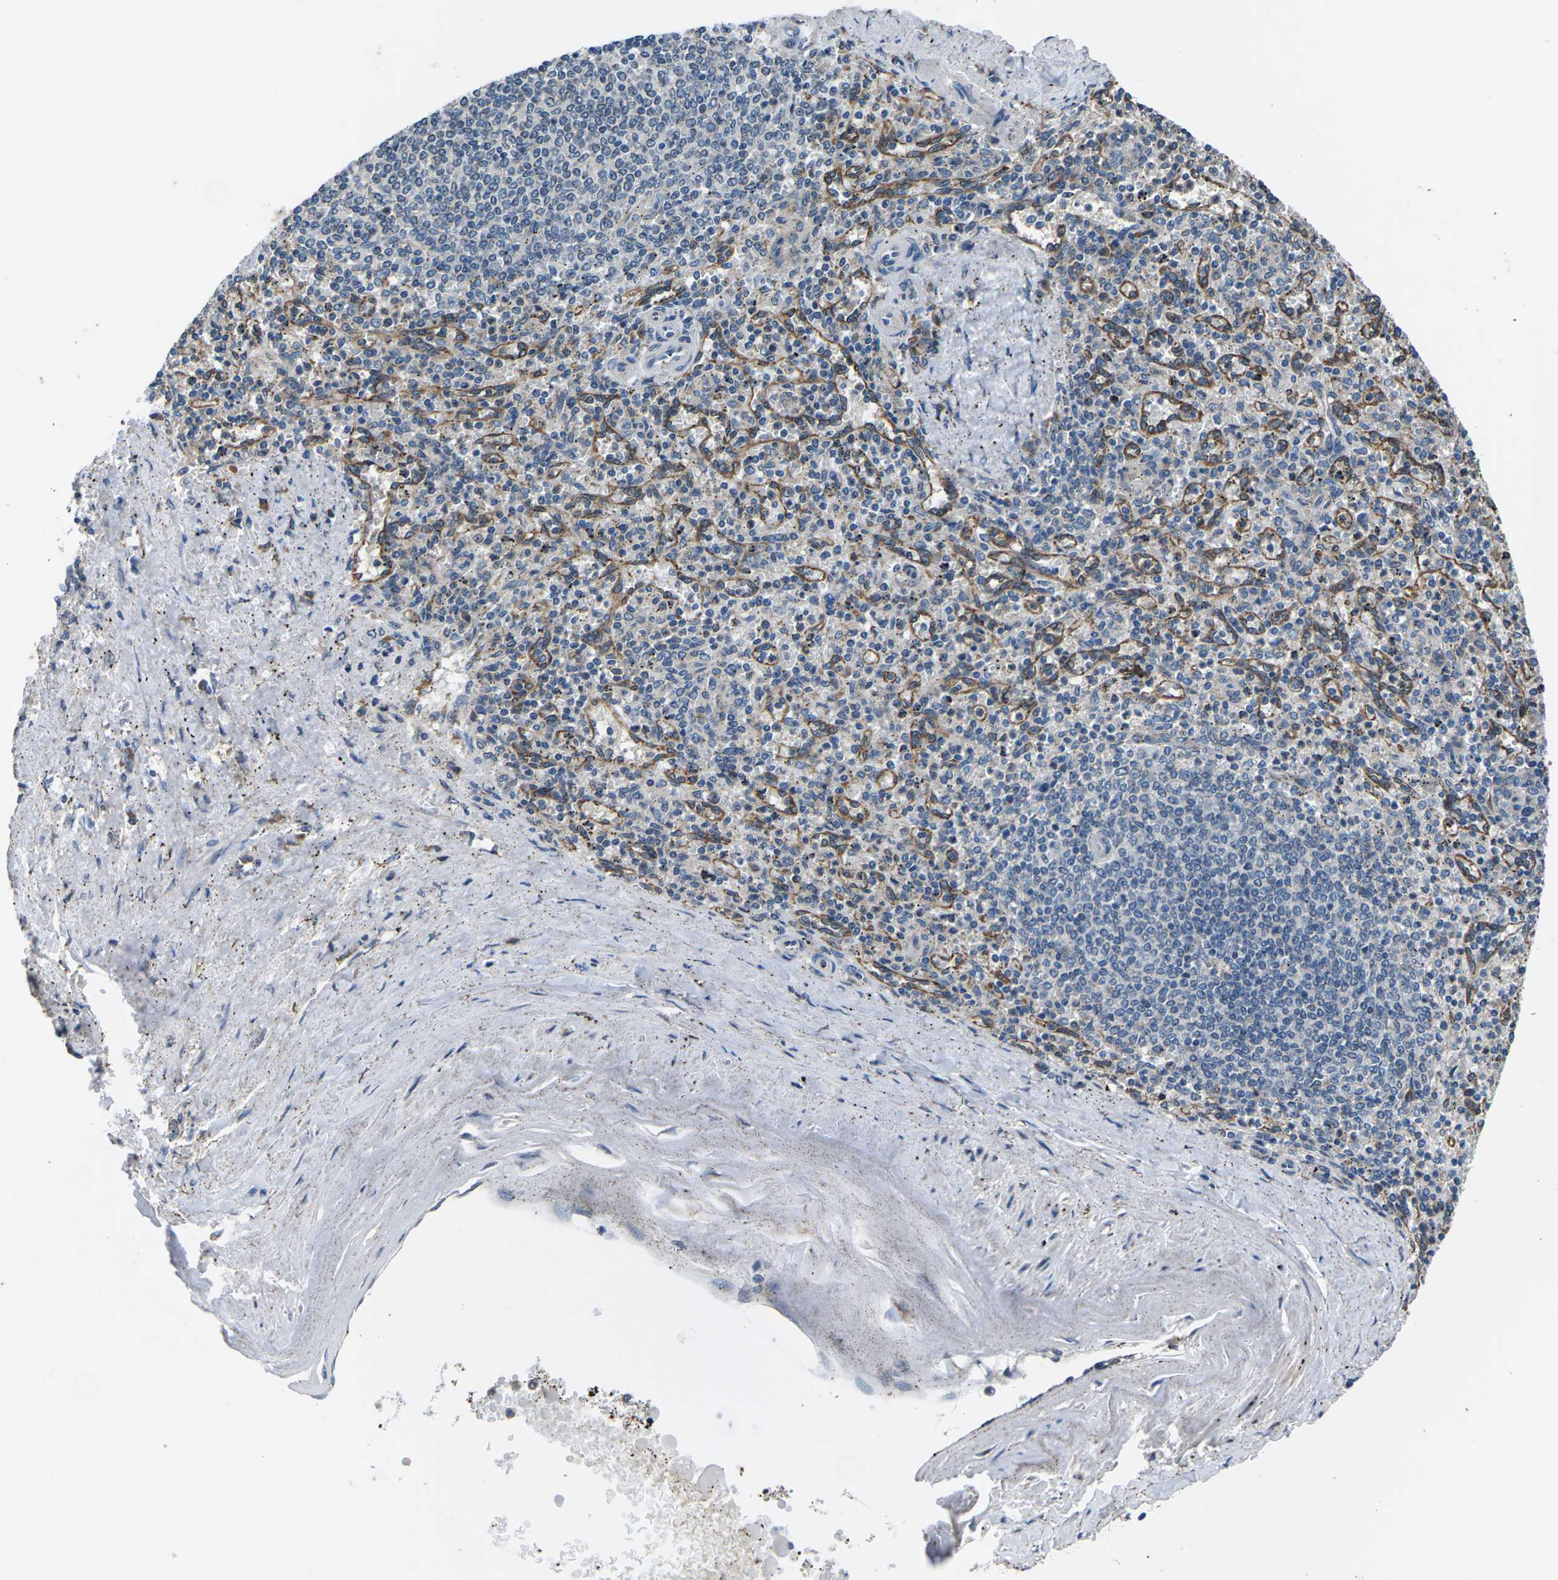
{"staining": {"intensity": "negative", "quantity": "none", "location": "none"}, "tissue": "spleen", "cell_type": "Cells in red pulp", "image_type": "normal", "snomed": [{"axis": "morphology", "description": "Normal tissue, NOS"}, {"axis": "topography", "description": "Spleen"}], "caption": "The photomicrograph reveals no staining of cells in red pulp in unremarkable spleen. The staining was performed using DAB to visualize the protein expression in brown, while the nuclei were stained in blue with hematoxylin (Magnification: 20x).", "gene": "GABRP", "patient": {"sex": "male", "age": 72}}